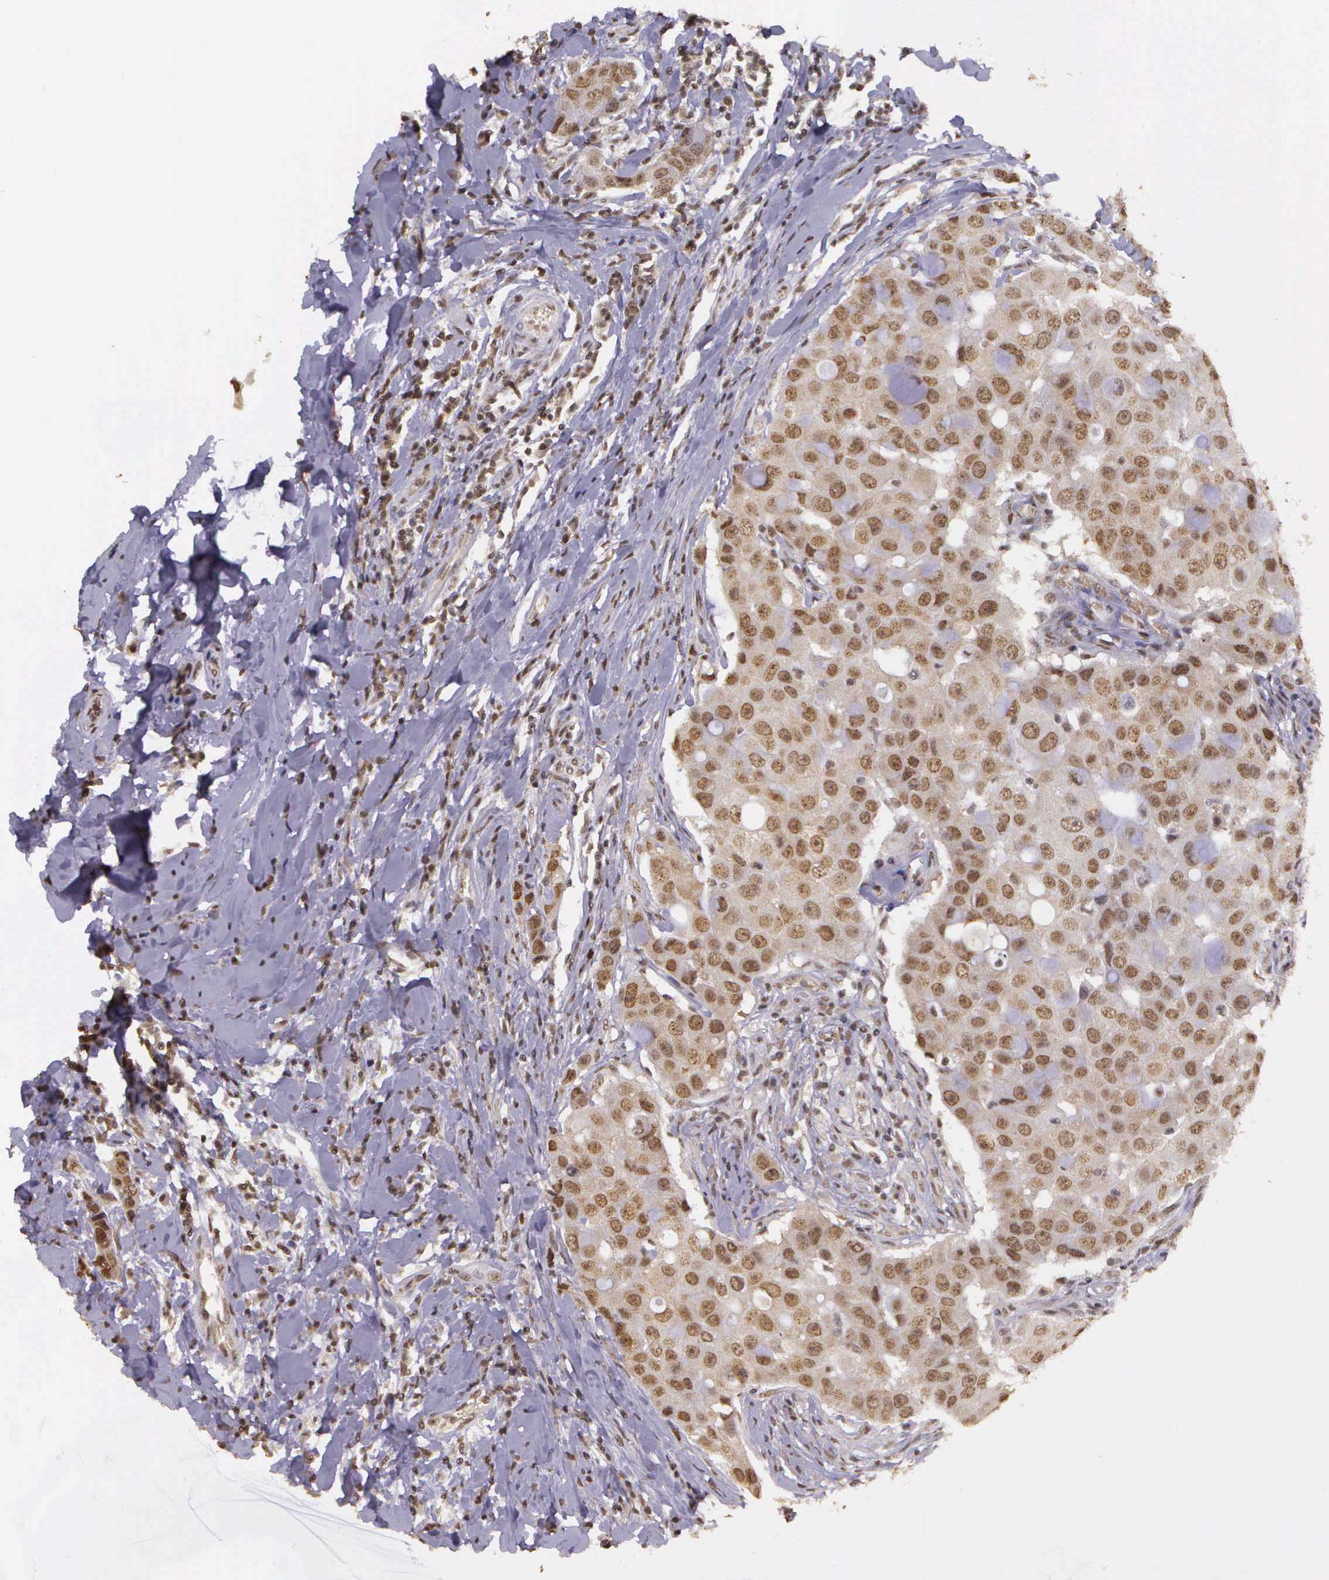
{"staining": {"intensity": "weak", "quantity": ">75%", "location": "nuclear"}, "tissue": "breast cancer", "cell_type": "Tumor cells", "image_type": "cancer", "snomed": [{"axis": "morphology", "description": "Duct carcinoma"}, {"axis": "topography", "description": "Breast"}], "caption": "An IHC micrograph of neoplastic tissue is shown. Protein staining in brown labels weak nuclear positivity in intraductal carcinoma (breast) within tumor cells. (brown staining indicates protein expression, while blue staining denotes nuclei).", "gene": "ARMCX5", "patient": {"sex": "female", "age": 27}}